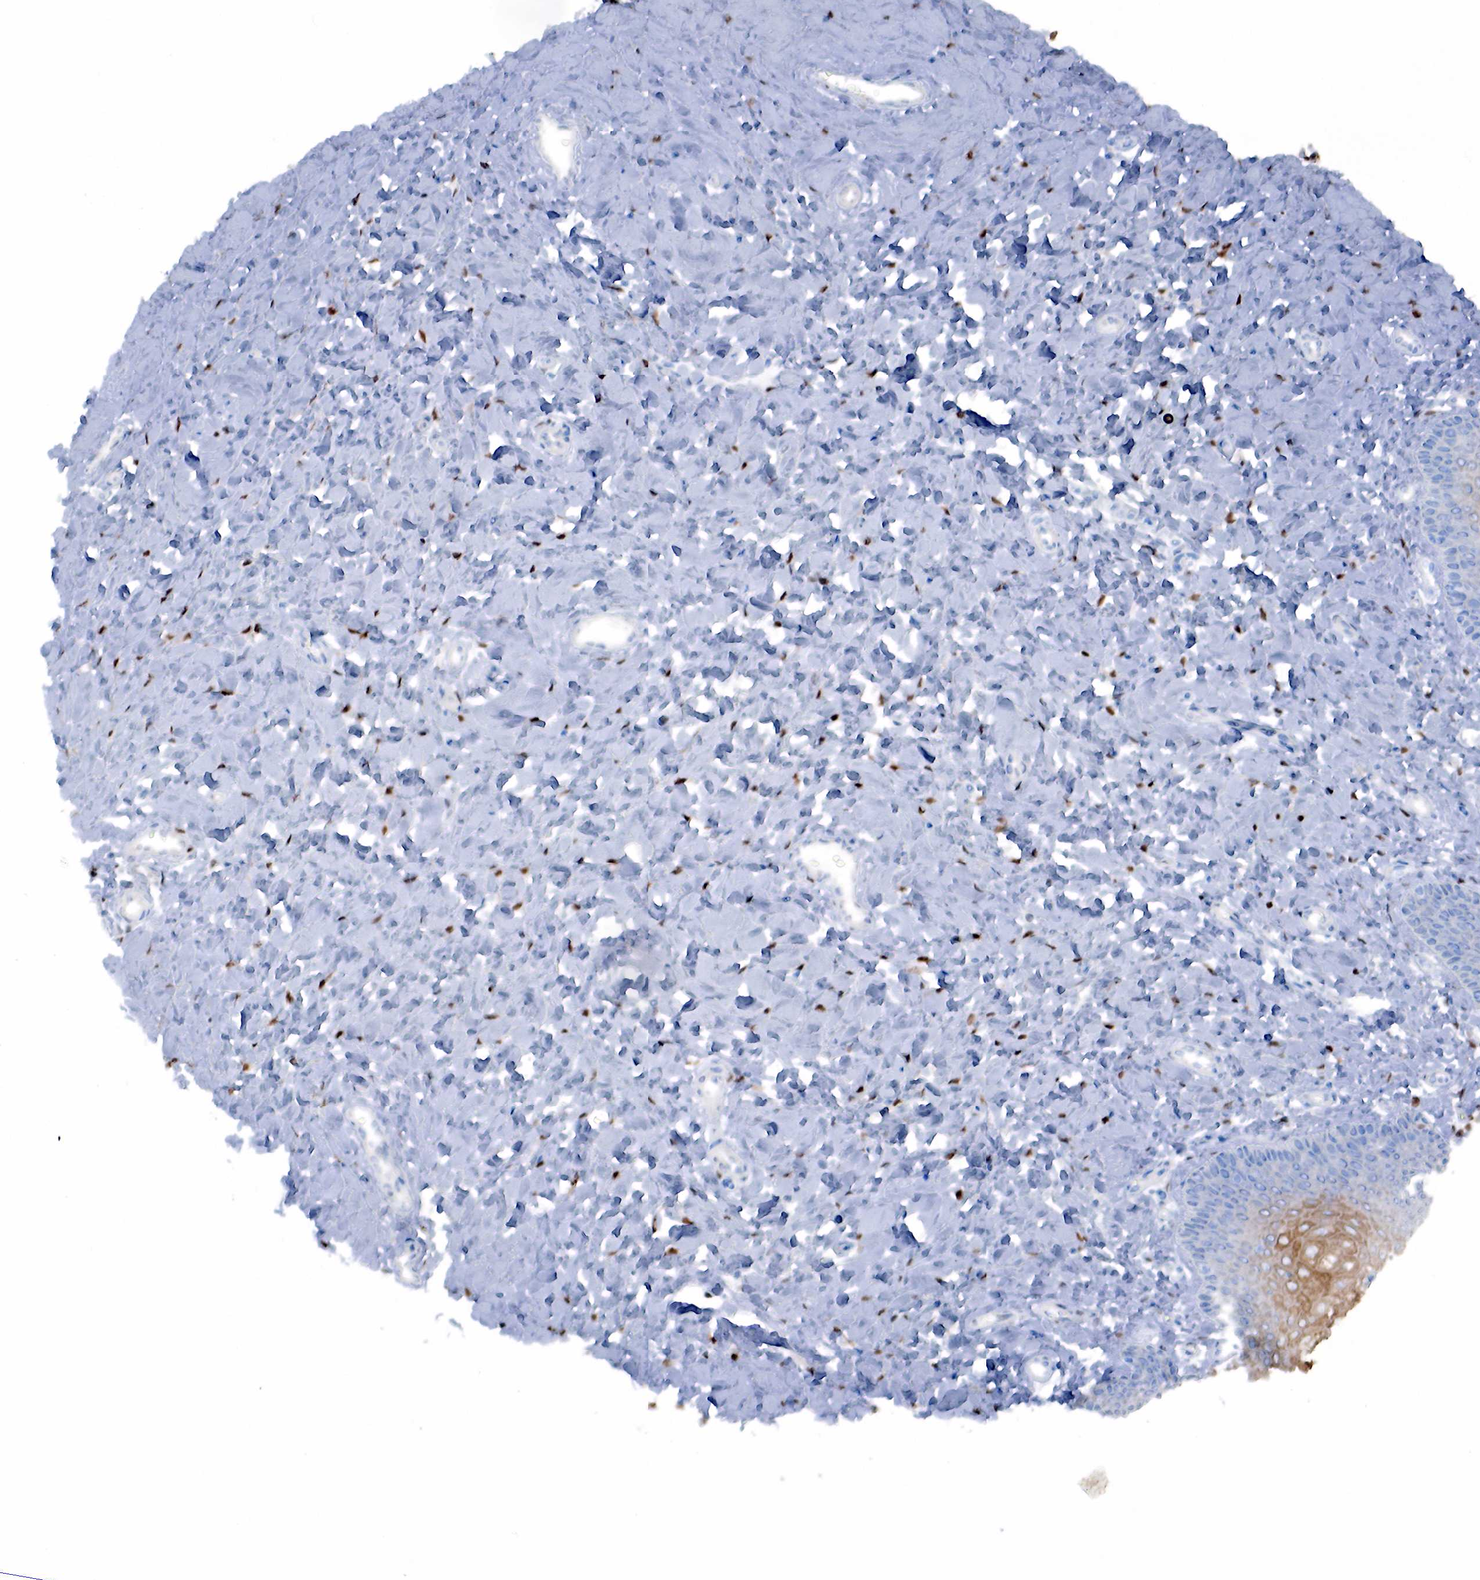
{"staining": {"intensity": "moderate", "quantity": "25%-75%", "location": "cytoplasmic/membranous"}, "tissue": "vagina", "cell_type": "Squamous epithelial cells", "image_type": "normal", "snomed": [{"axis": "morphology", "description": "Normal tissue, NOS"}, {"axis": "topography", "description": "Vagina"}], "caption": "Squamous epithelial cells show medium levels of moderate cytoplasmic/membranous positivity in approximately 25%-75% of cells in normal human vagina.", "gene": "PGR", "patient": {"sex": "female", "age": 68}}